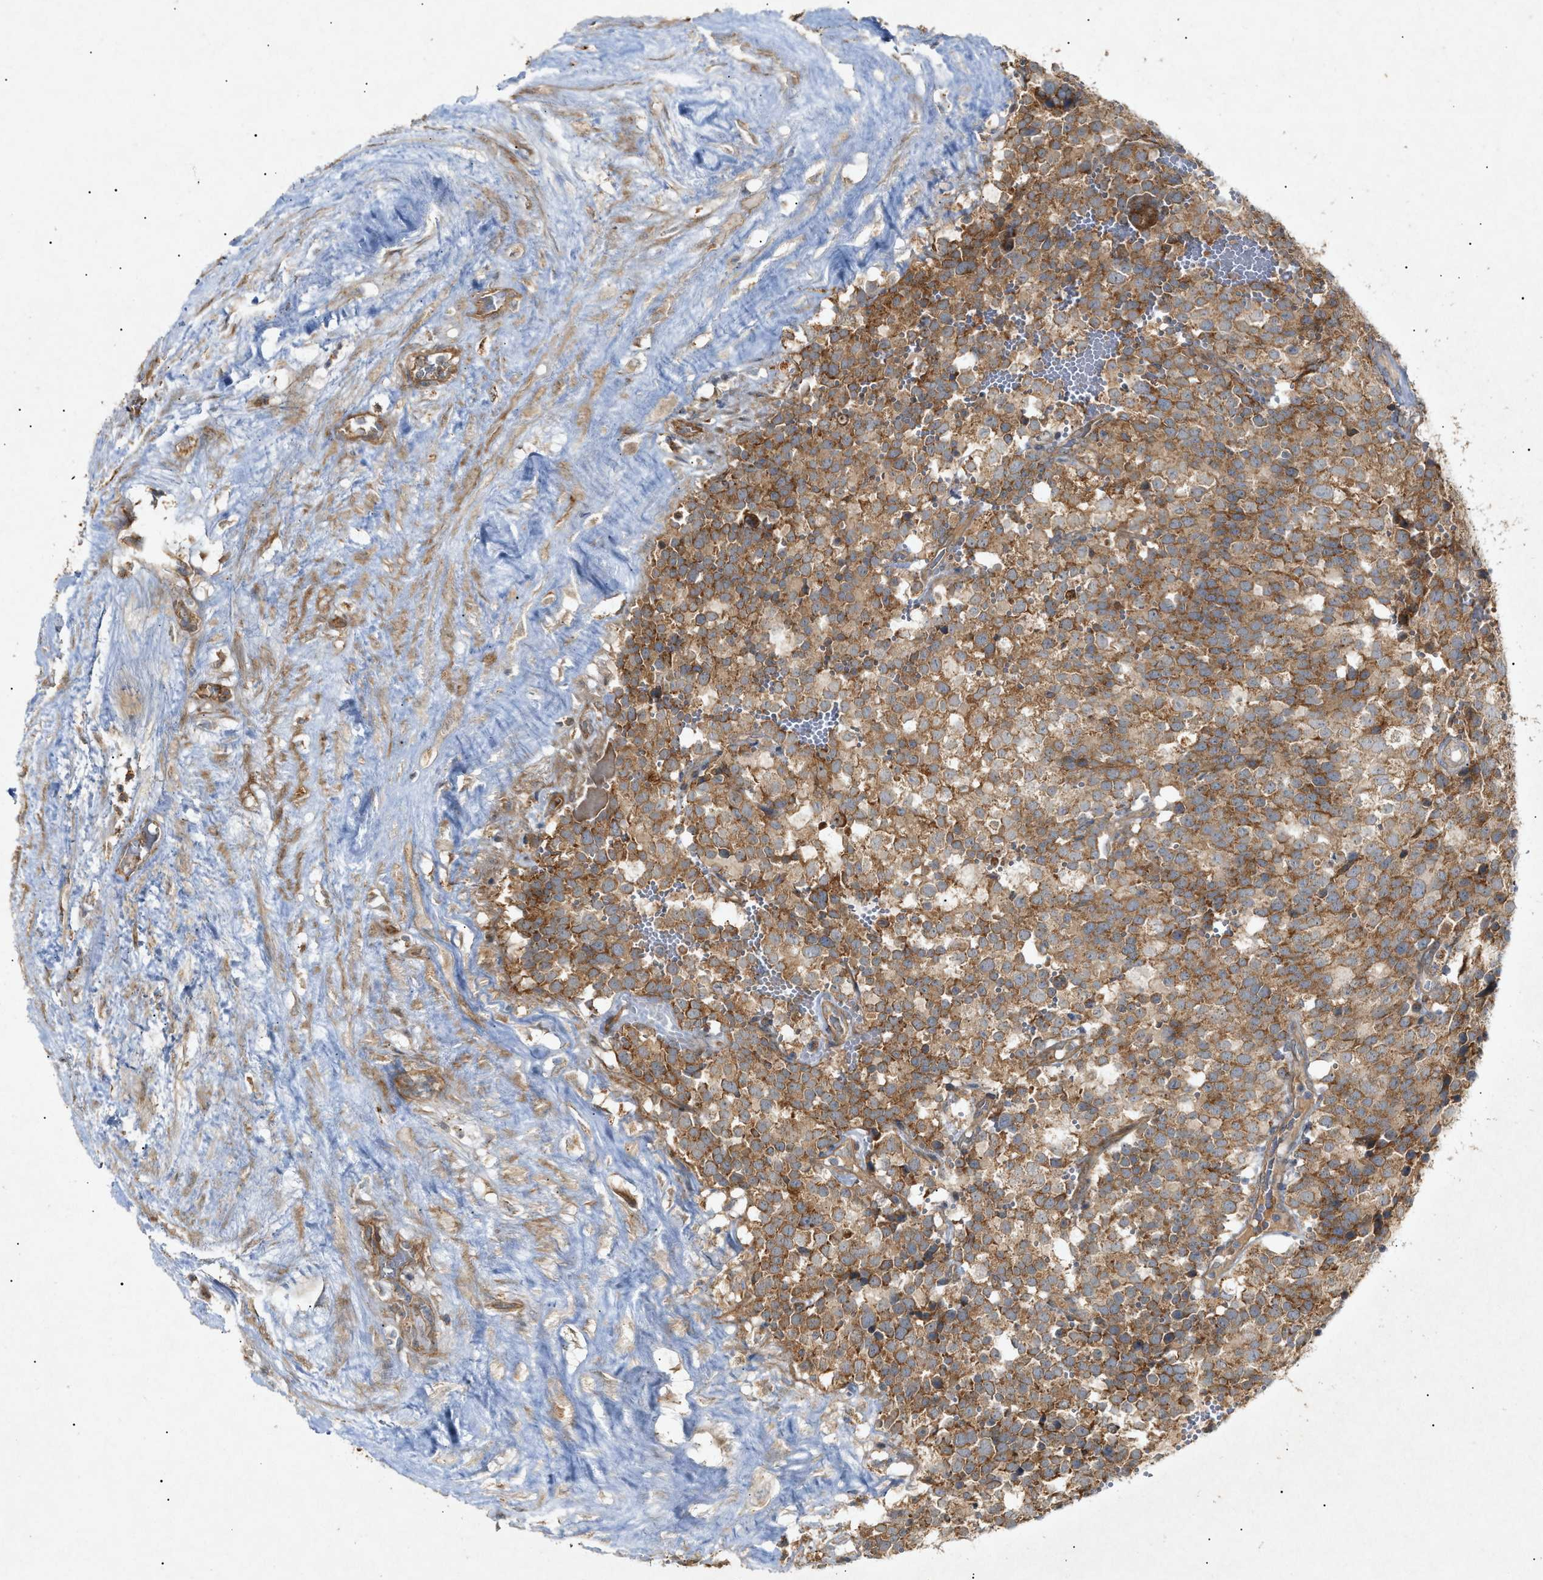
{"staining": {"intensity": "moderate", "quantity": ">75%", "location": "cytoplasmic/membranous"}, "tissue": "testis cancer", "cell_type": "Tumor cells", "image_type": "cancer", "snomed": [{"axis": "morphology", "description": "Seminoma, NOS"}, {"axis": "topography", "description": "Testis"}], "caption": "Tumor cells demonstrate medium levels of moderate cytoplasmic/membranous expression in about >75% of cells in testis seminoma.", "gene": "MTCH1", "patient": {"sex": "male", "age": 71}}